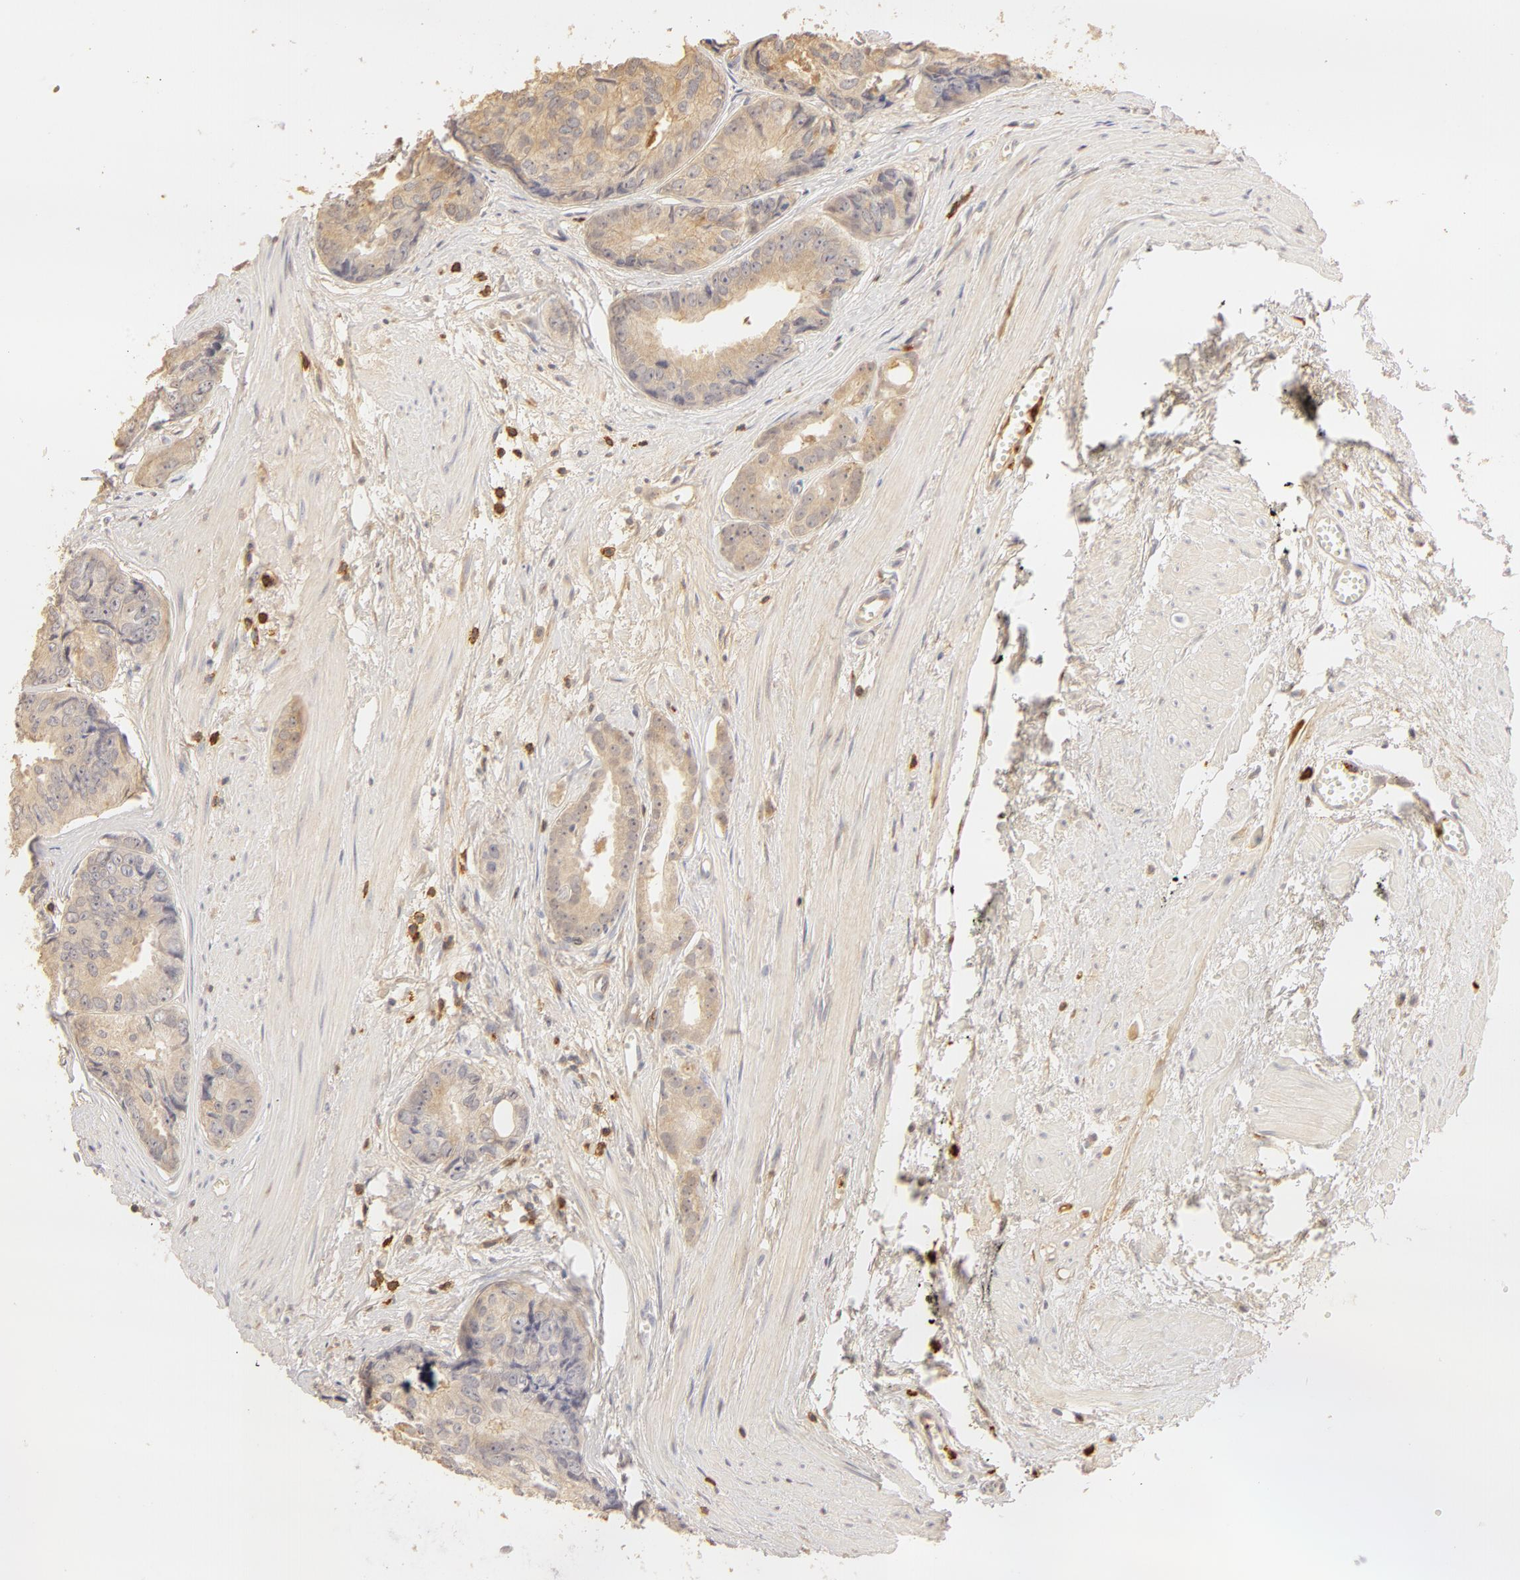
{"staining": {"intensity": "weak", "quantity": ">75%", "location": "cytoplasmic/membranous"}, "tissue": "prostate cancer", "cell_type": "Tumor cells", "image_type": "cancer", "snomed": [{"axis": "morphology", "description": "Adenocarcinoma, High grade"}, {"axis": "topography", "description": "Prostate"}], "caption": "Weak cytoplasmic/membranous positivity is seen in about >75% of tumor cells in prostate cancer (adenocarcinoma (high-grade)).", "gene": "C1R", "patient": {"sex": "male", "age": 56}}